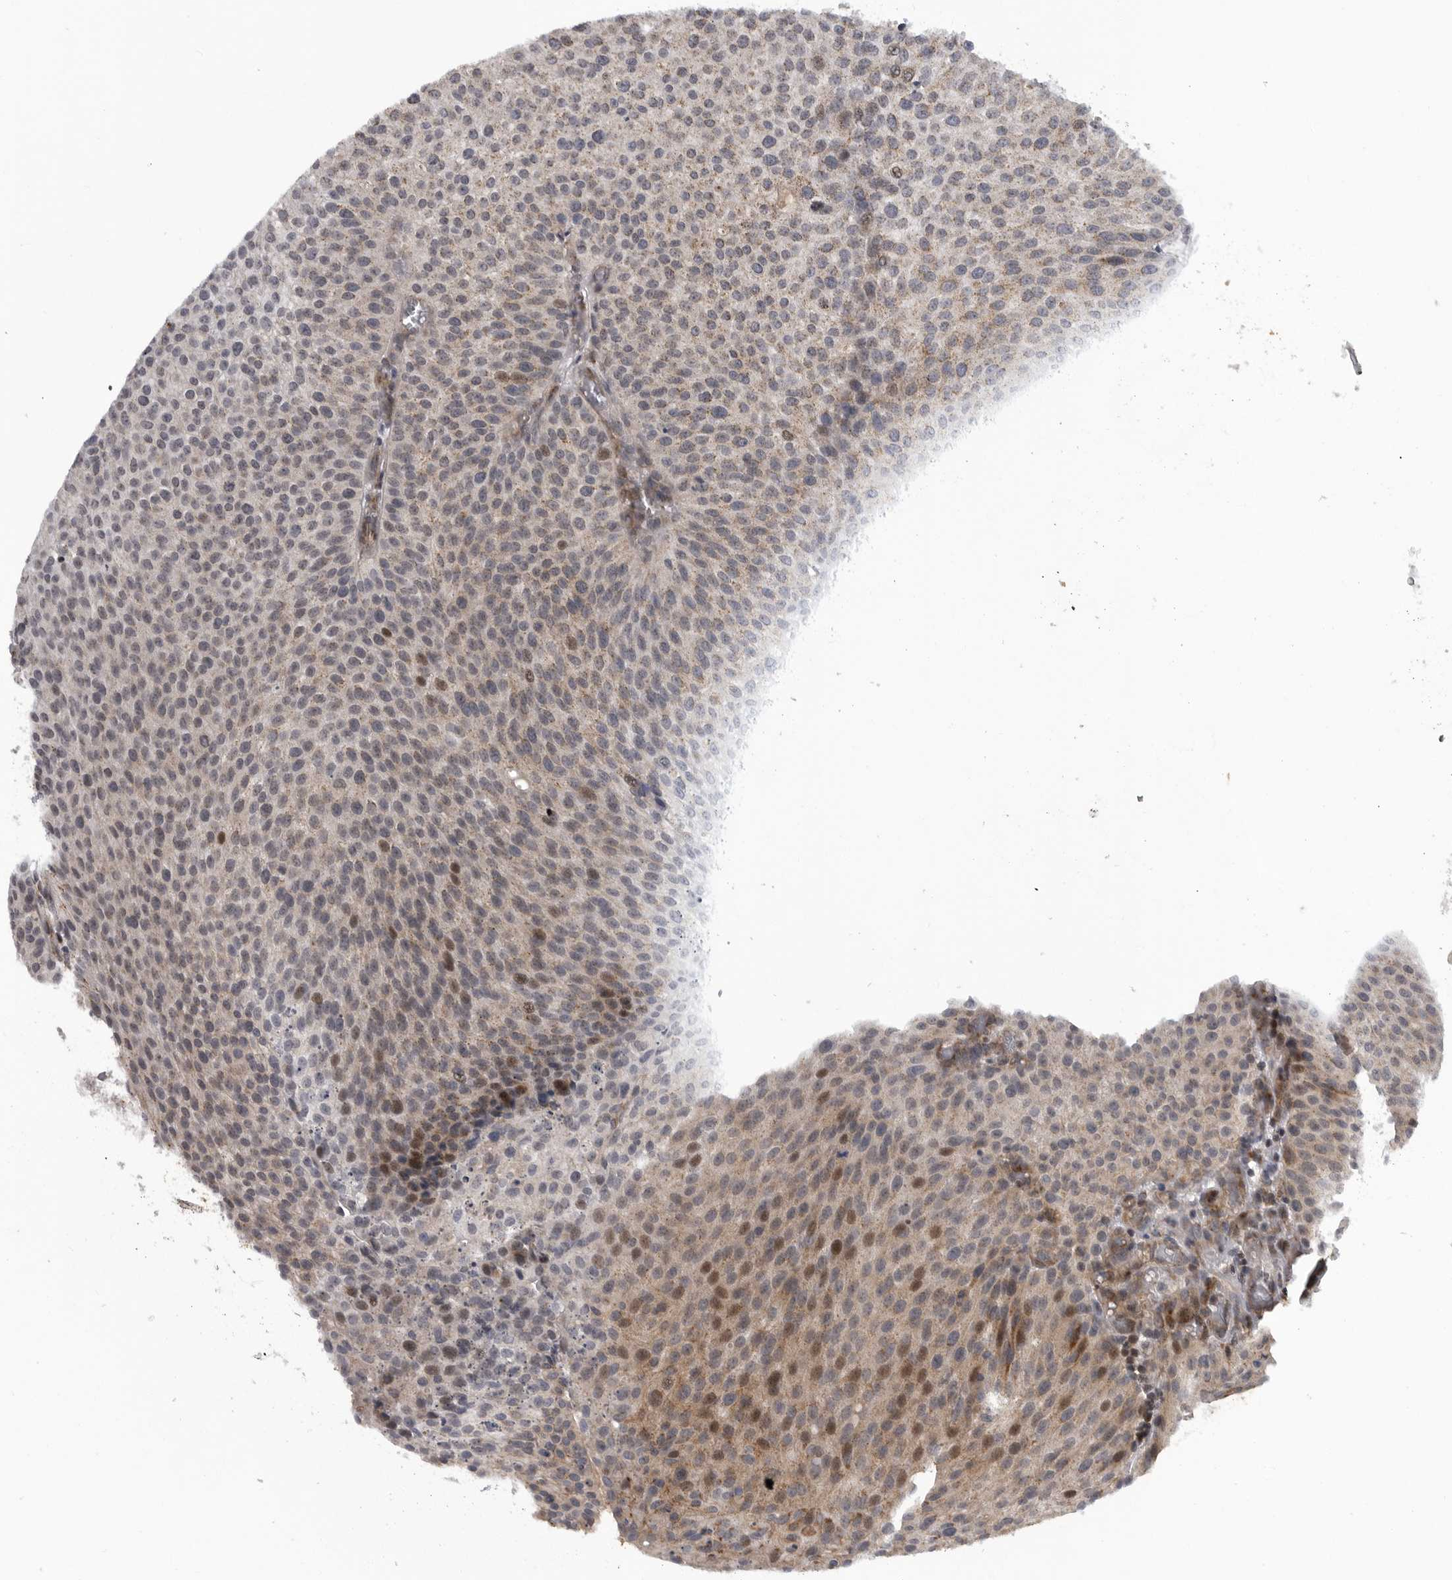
{"staining": {"intensity": "moderate", "quantity": "<25%", "location": "cytoplasmic/membranous,nuclear"}, "tissue": "urothelial cancer", "cell_type": "Tumor cells", "image_type": "cancer", "snomed": [{"axis": "morphology", "description": "Urothelial carcinoma, Low grade"}, {"axis": "topography", "description": "Smooth muscle"}, {"axis": "topography", "description": "Urinary bladder"}], "caption": "Protein expression analysis of urothelial cancer exhibits moderate cytoplasmic/membranous and nuclear staining in about <25% of tumor cells. (DAB (3,3'-diaminobenzidine) IHC, brown staining for protein, blue staining for nuclei).", "gene": "TMPRSS11F", "patient": {"sex": "male", "age": 60}}